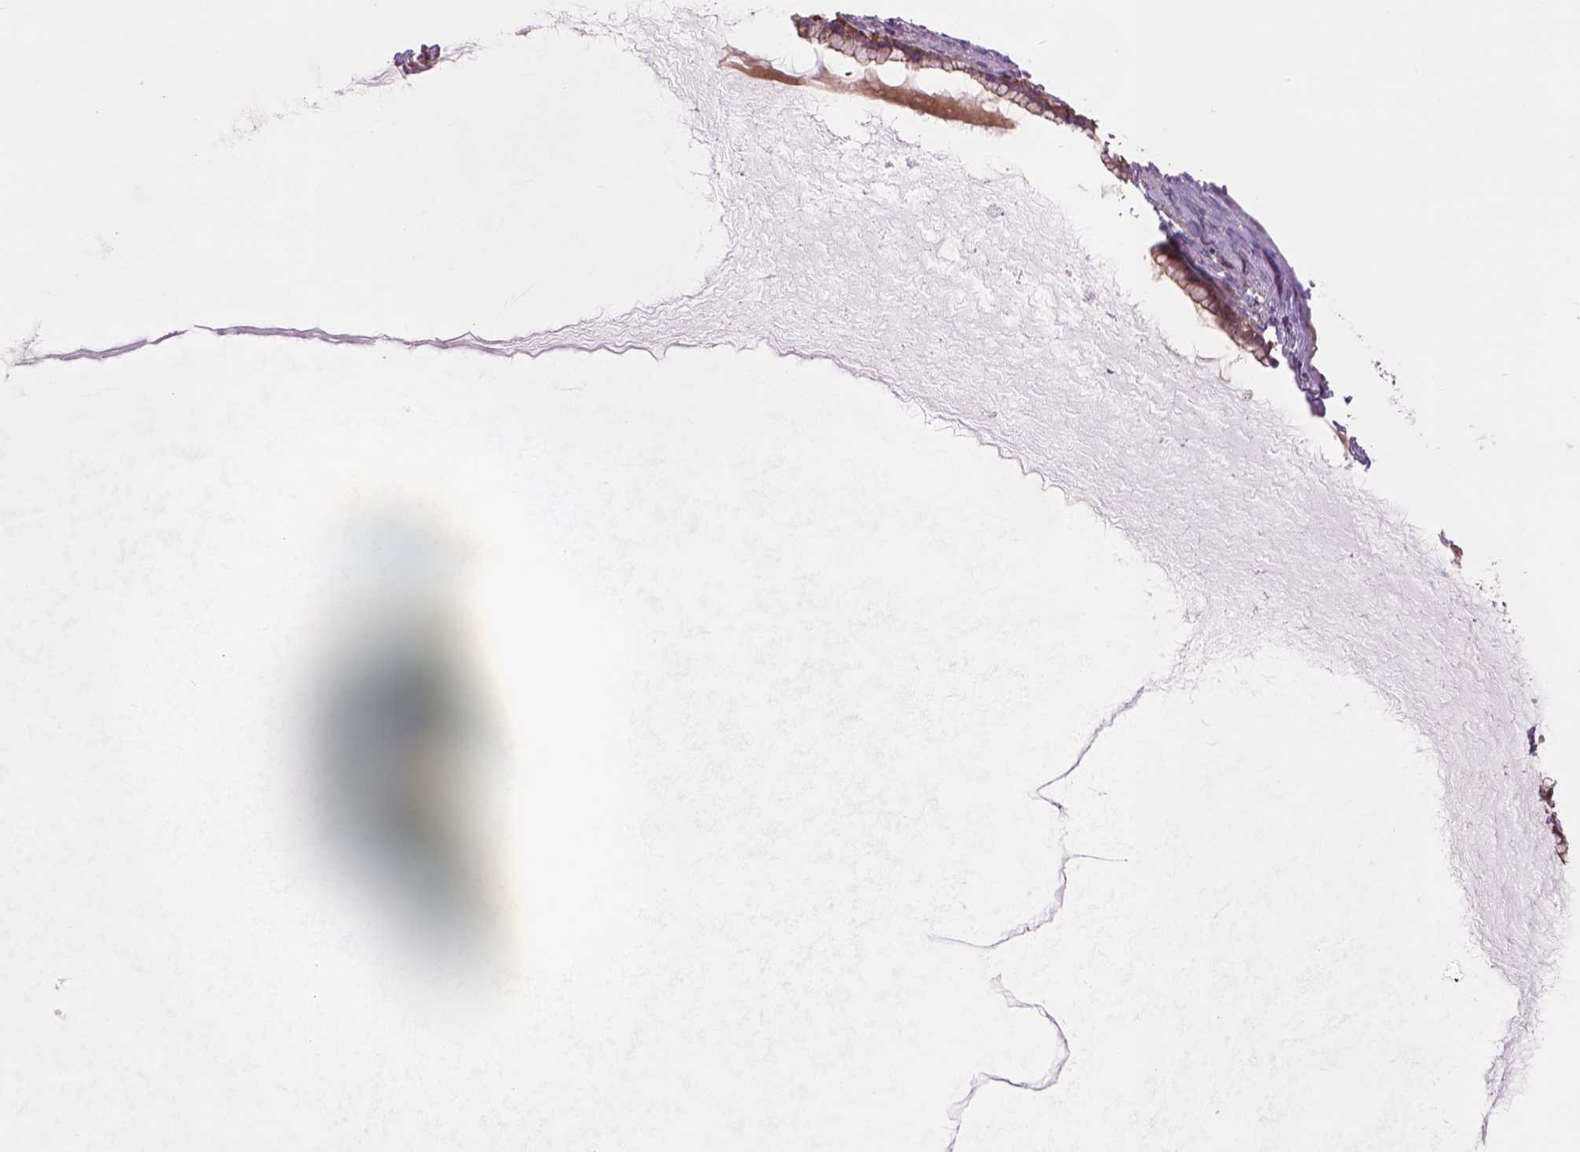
{"staining": {"intensity": "weak", "quantity": ">75%", "location": "cytoplasmic/membranous"}, "tissue": "ovarian cancer", "cell_type": "Tumor cells", "image_type": "cancer", "snomed": [{"axis": "morphology", "description": "Cystadenocarcinoma, mucinous, NOS"}, {"axis": "topography", "description": "Ovary"}], "caption": "This histopathology image displays immunohistochemistry staining of ovarian mucinous cystadenocarcinoma, with low weak cytoplasmic/membranous expression in about >75% of tumor cells.", "gene": "CORO1B", "patient": {"sex": "female", "age": 41}}